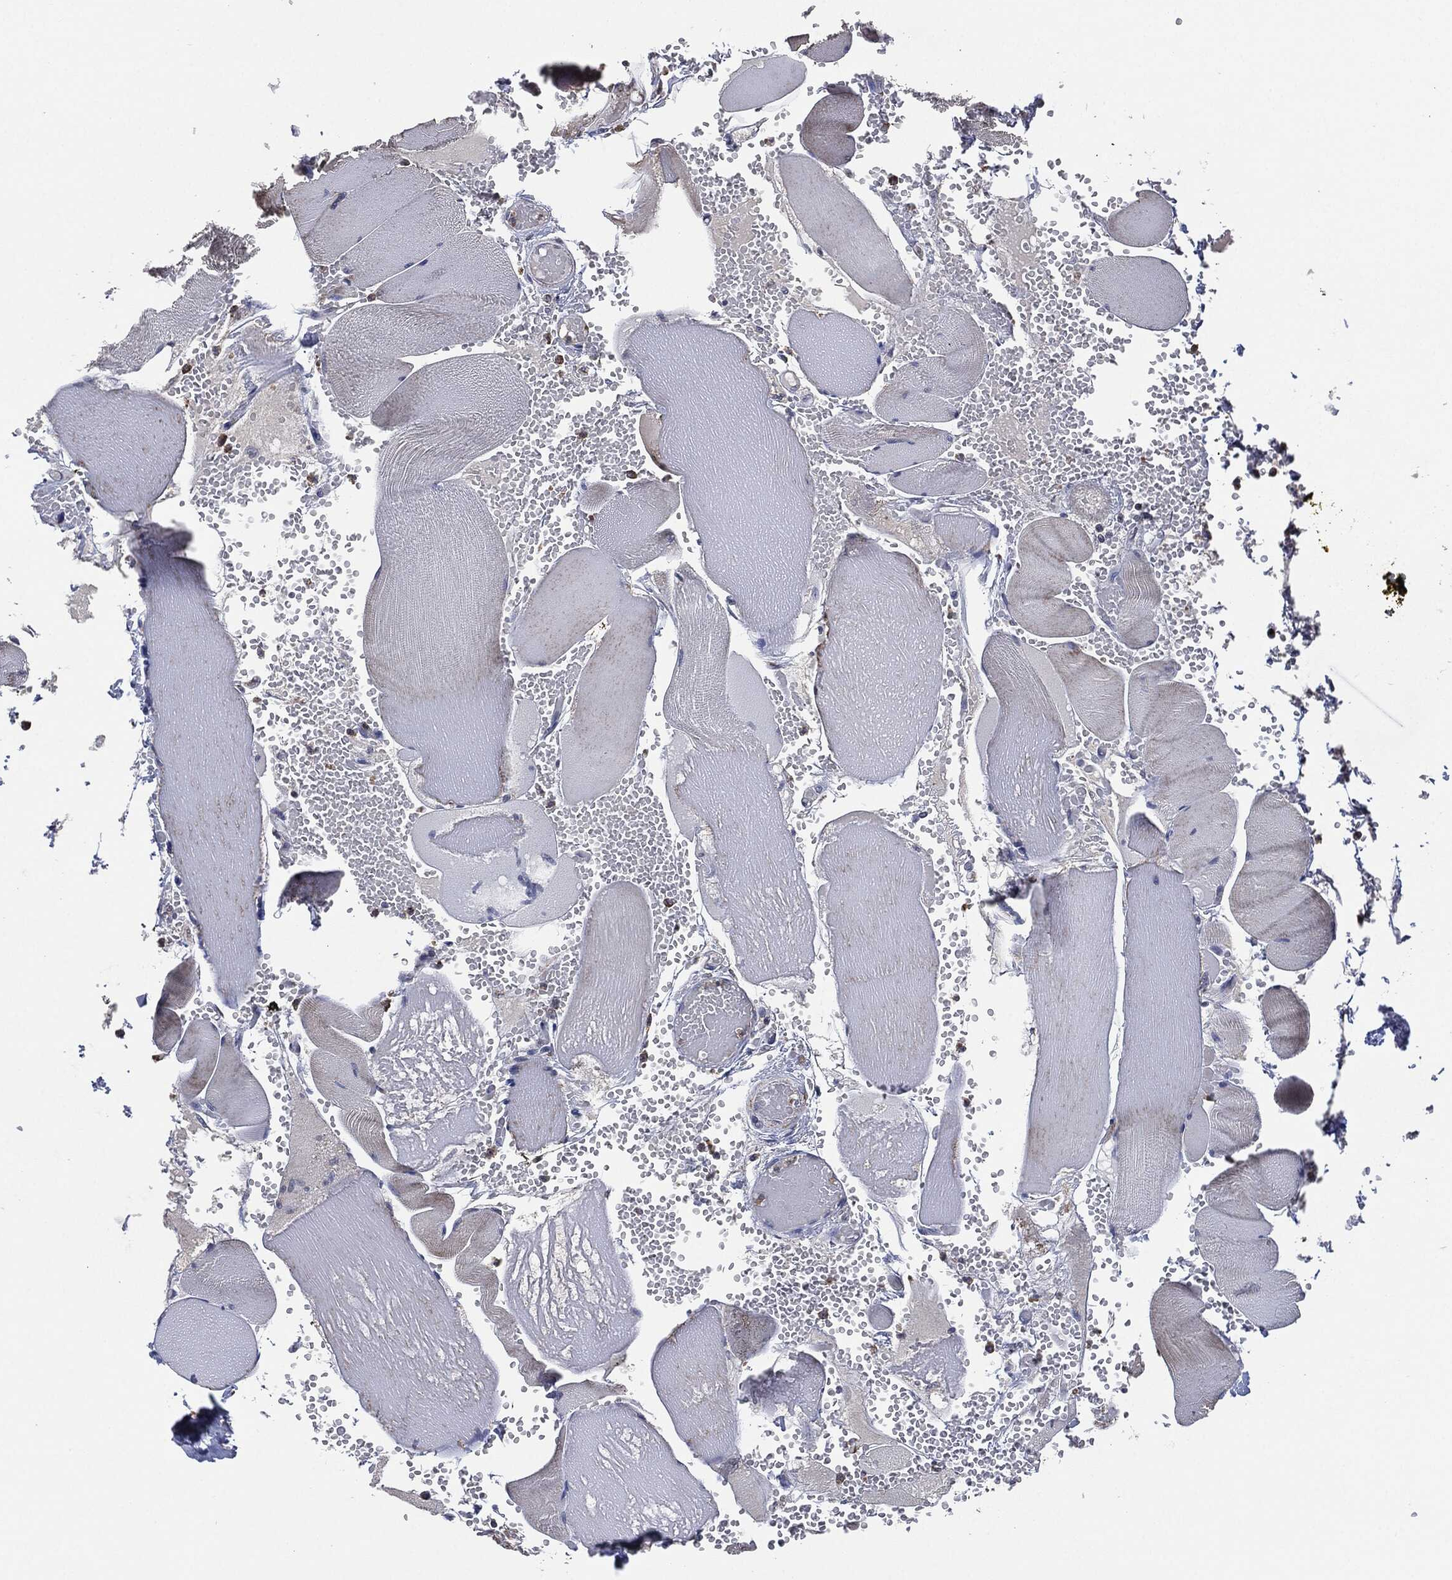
{"staining": {"intensity": "weak", "quantity": "<25%", "location": "cytoplasmic/membranous"}, "tissue": "skeletal muscle", "cell_type": "Myocytes", "image_type": "normal", "snomed": [{"axis": "morphology", "description": "Normal tissue, NOS"}, {"axis": "topography", "description": "Skeletal muscle"}], "caption": "This histopathology image is of unremarkable skeletal muscle stained with IHC to label a protein in brown with the nuclei are counter-stained blue. There is no expression in myocytes. (DAB (3,3'-diaminobenzidine) immunohistochemistry, high magnification).", "gene": "NDUFV2", "patient": {"sex": "male", "age": 56}}